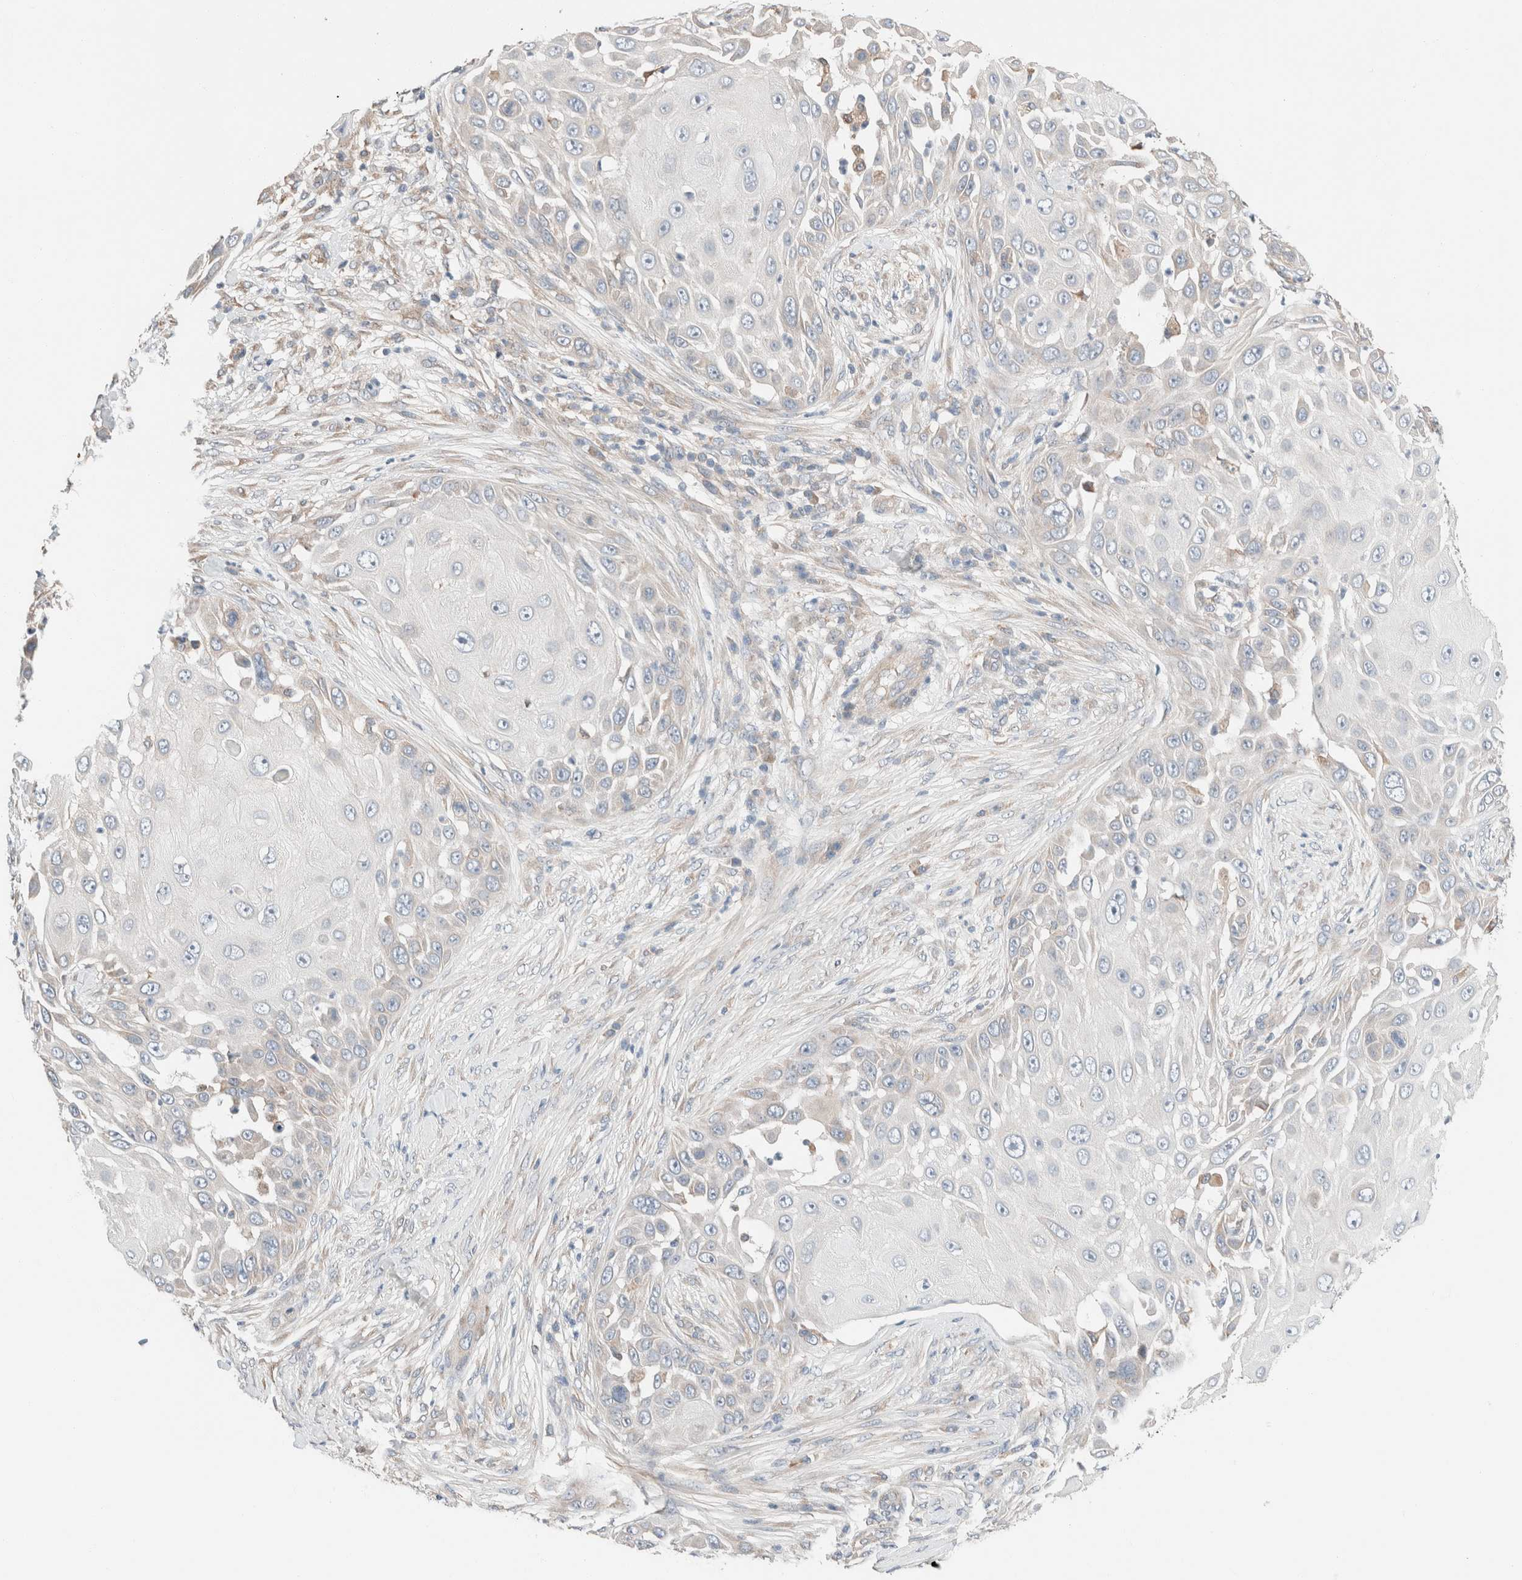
{"staining": {"intensity": "negative", "quantity": "none", "location": "none"}, "tissue": "skin cancer", "cell_type": "Tumor cells", "image_type": "cancer", "snomed": [{"axis": "morphology", "description": "Squamous cell carcinoma, NOS"}, {"axis": "topography", "description": "Skin"}], "caption": "Tumor cells are negative for protein expression in human skin cancer (squamous cell carcinoma).", "gene": "PCM1", "patient": {"sex": "female", "age": 44}}